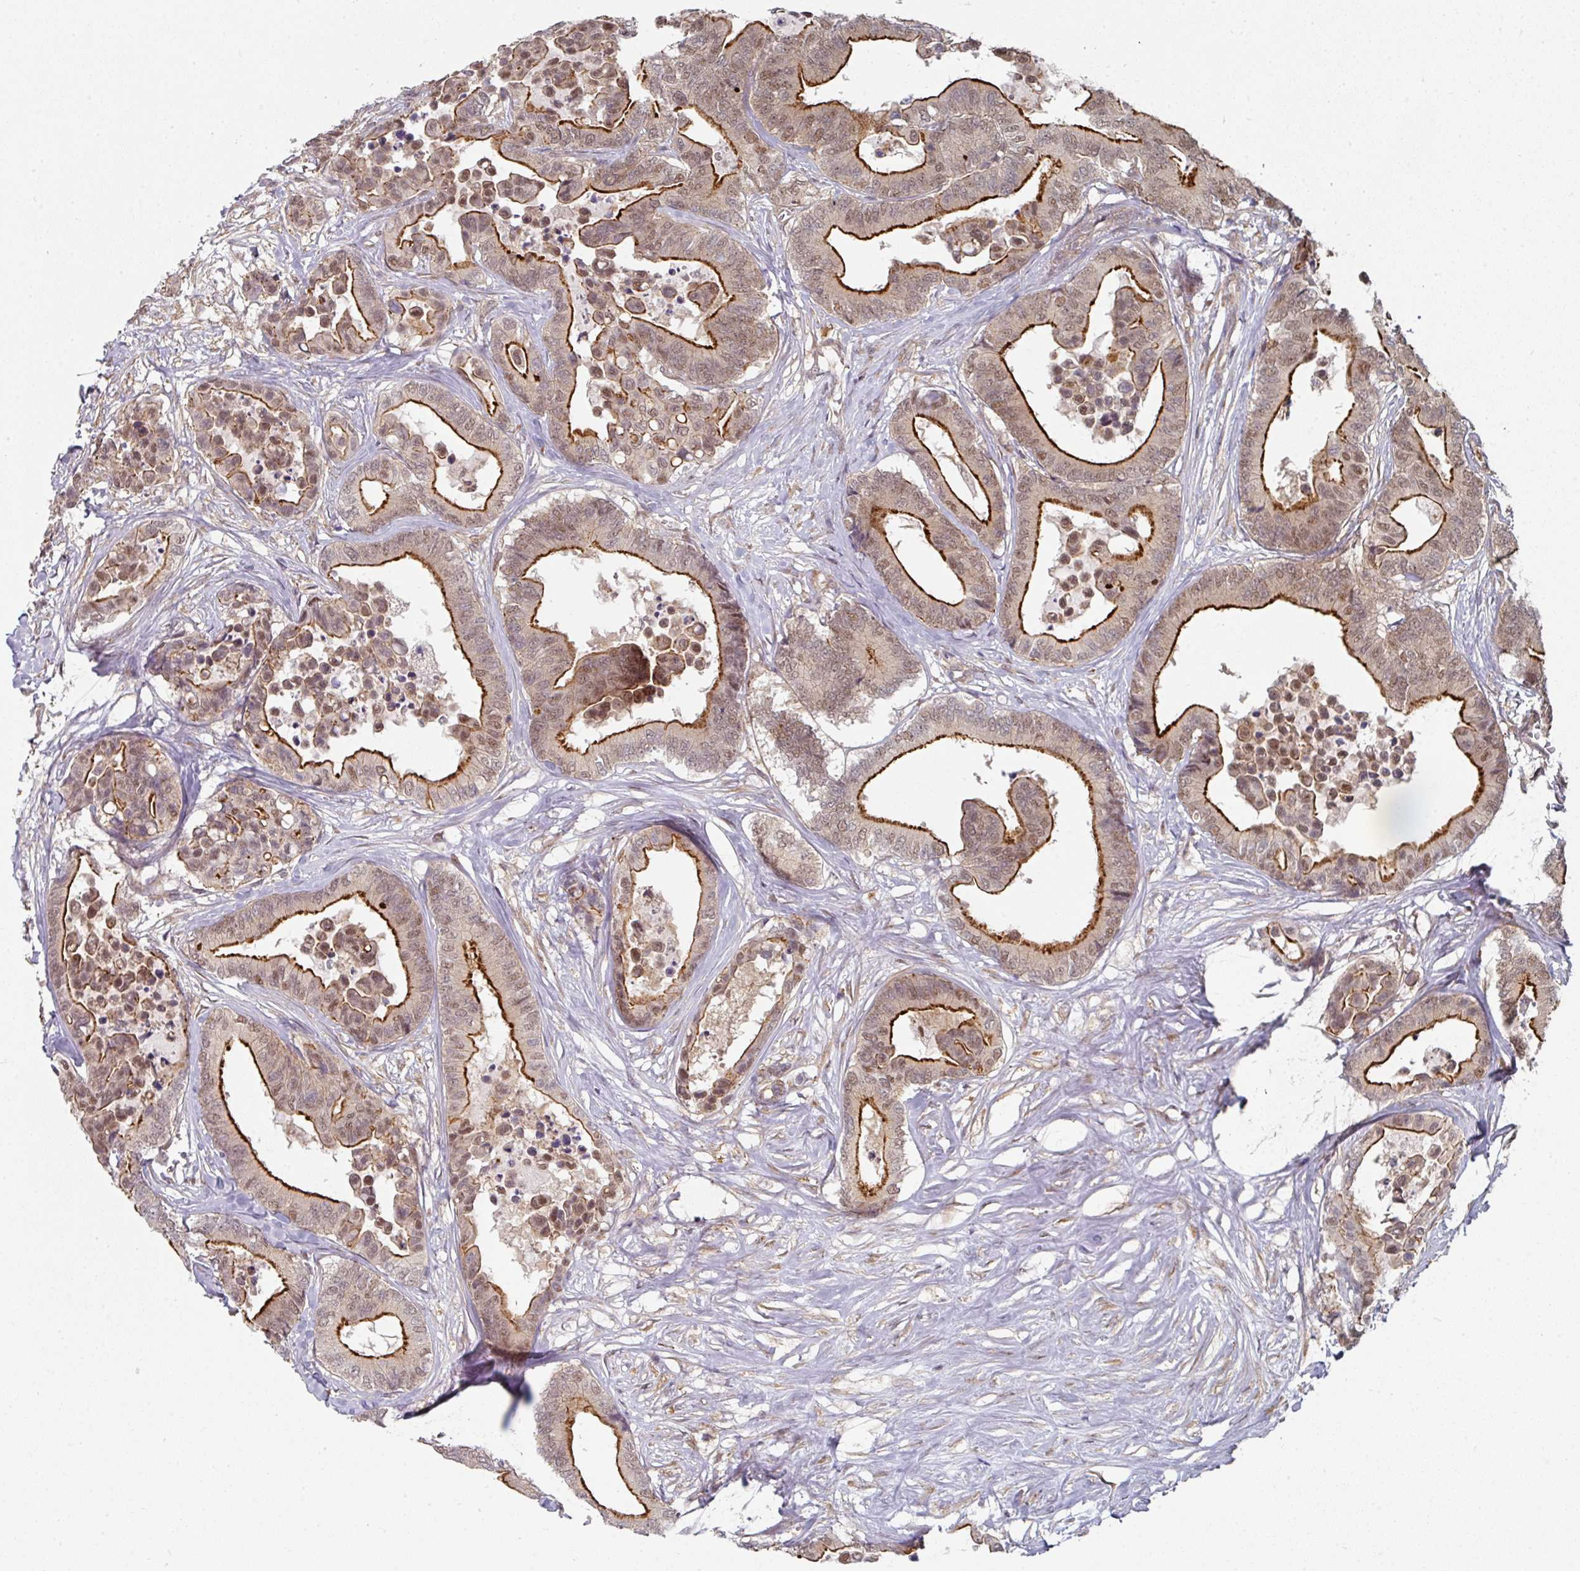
{"staining": {"intensity": "strong", "quantity": "25%-75%", "location": "cytoplasmic/membranous,nuclear"}, "tissue": "colorectal cancer", "cell_type": "Tumor cells", "image_type": "cancer", "snomed": [{"axis": "morphology", "description": "Normal tissue, NOS"}, {"axis": "morphology", "description": "Adenocarcinoma, NOS"}, {"axis": "topography", "description": "Colon"}], "caption": "Colorectal cancer (adenocarcinoma) stained with a brown dye displays strong cytoplasmic/membranous and nuclear positive staining in about 25%-75% of tumor cells.", "gene": "PSME3IP1", "patient": {"sex": "male", "age": 82}}